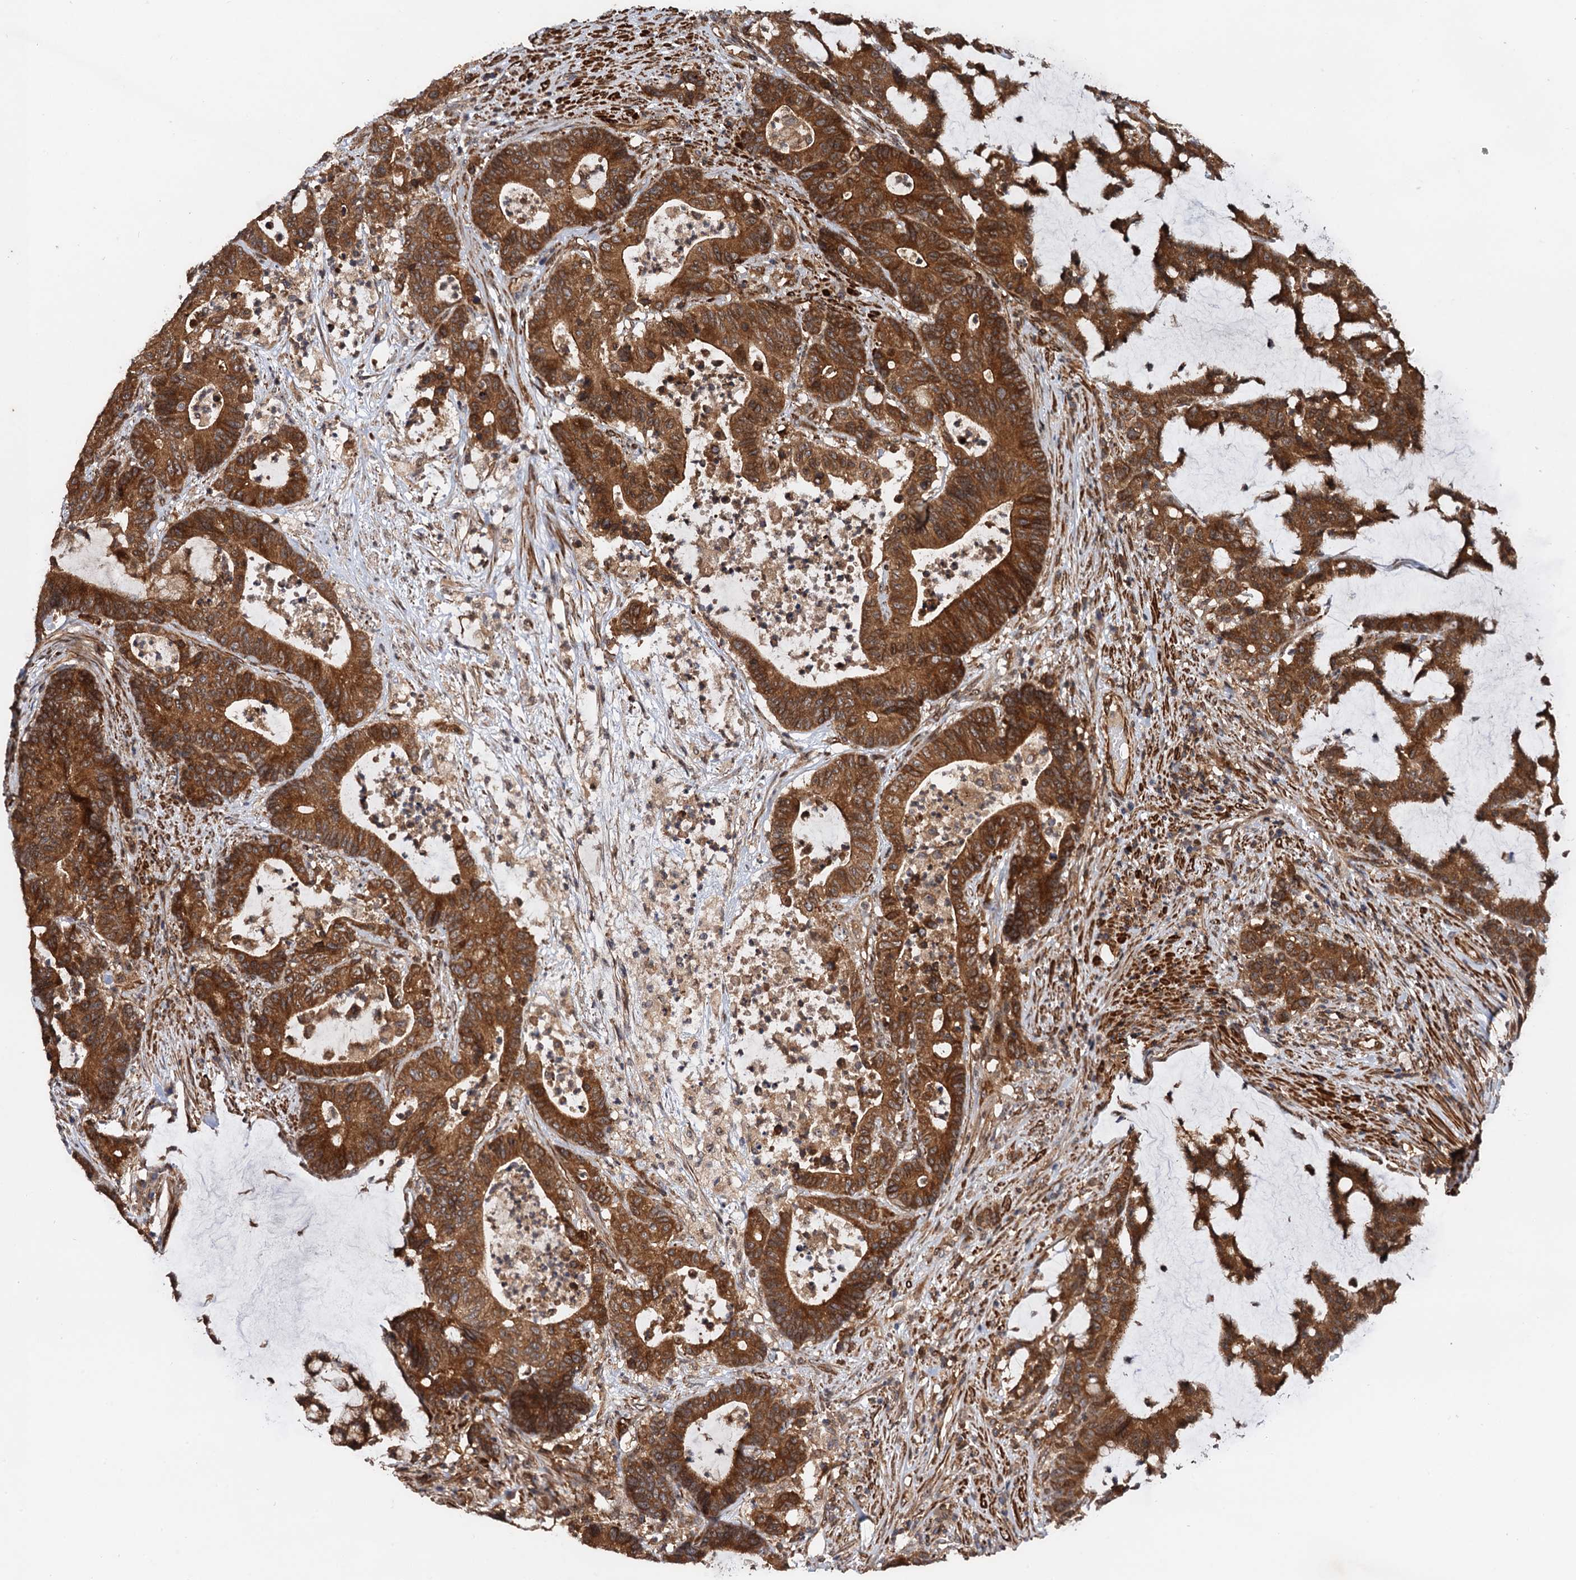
{"staining": {"intensity": "strong", "quantity": ">75%", "location": "cytoplasmic/membranous"}, "tissue": "colorectal cancer", "cell_type": "Tumor cells", "image_type": "cancer", "snomed": [{"axis": "morphology", "description": "Adenocarcinoma, NOS"}, {"axis": "topography", "description": "Colon"}], "caption": "About >75% of tumor cells in human colorectal cancer display strong cytoplasmic/membranous protein staining as visualized by brown immunohistochemical staining.", "gene": "BORA", "patient": {"sex": "female", "age": 84}}